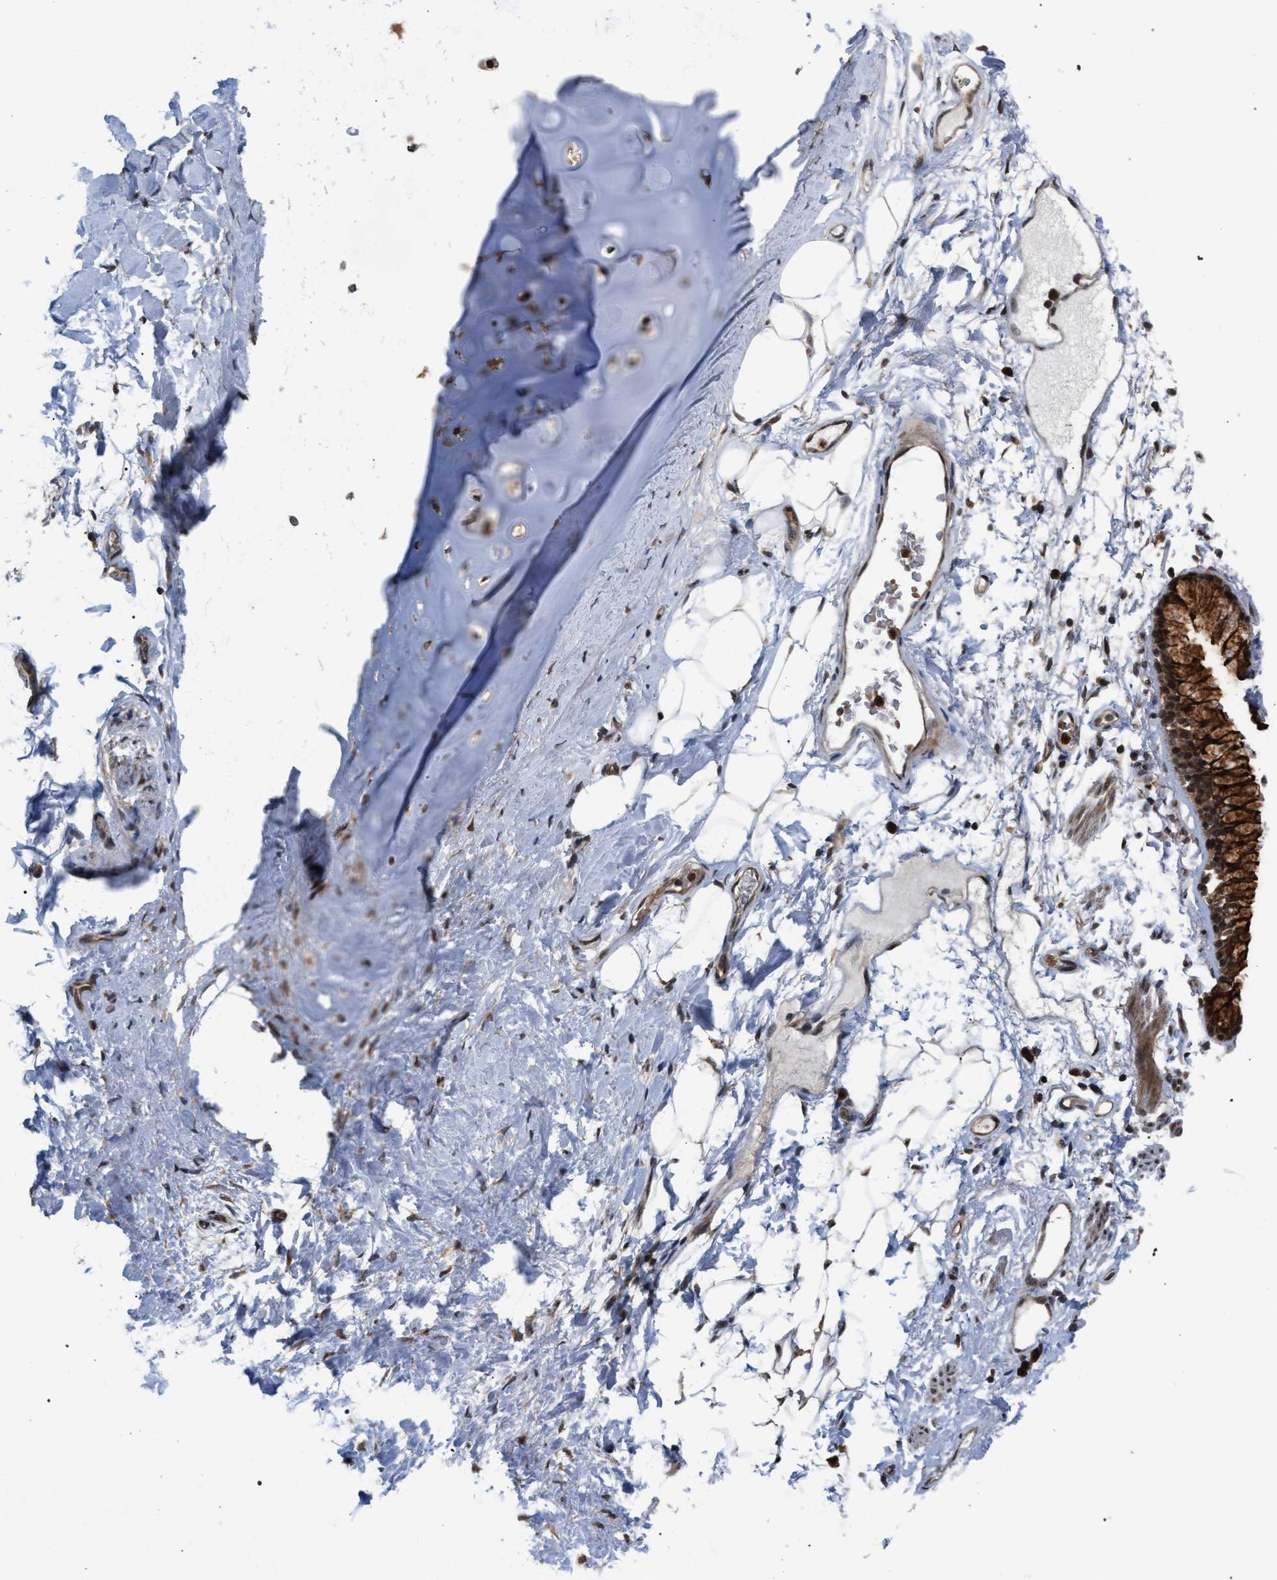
{"staining": {"intensity": "moderate", "quantity": "25%-75%", "location": "cytoplasmic/membranous"}, "tissue": "adipose tissue", "cell_type": "Adipocytes", "image_type": "normal", "snomed": [{"axis": "morphology", "description": "Normal tissue, NOS"}, {"axis": "topography", "description": "Cartilage tissue"}, {"axis": "topography", "description": "Bronchus"}], "caption": "Immunohistochemical staining of benign adipose tissue shows 25%-75% levels of moderate cytoplasmic/membranous protein staining in about 25%-75% of adipocytes. (Brightfield microscopy of DAB IHC at high magnification).", "gene": "IRAK4", "patient": {"sex": "female", "age": 73}}